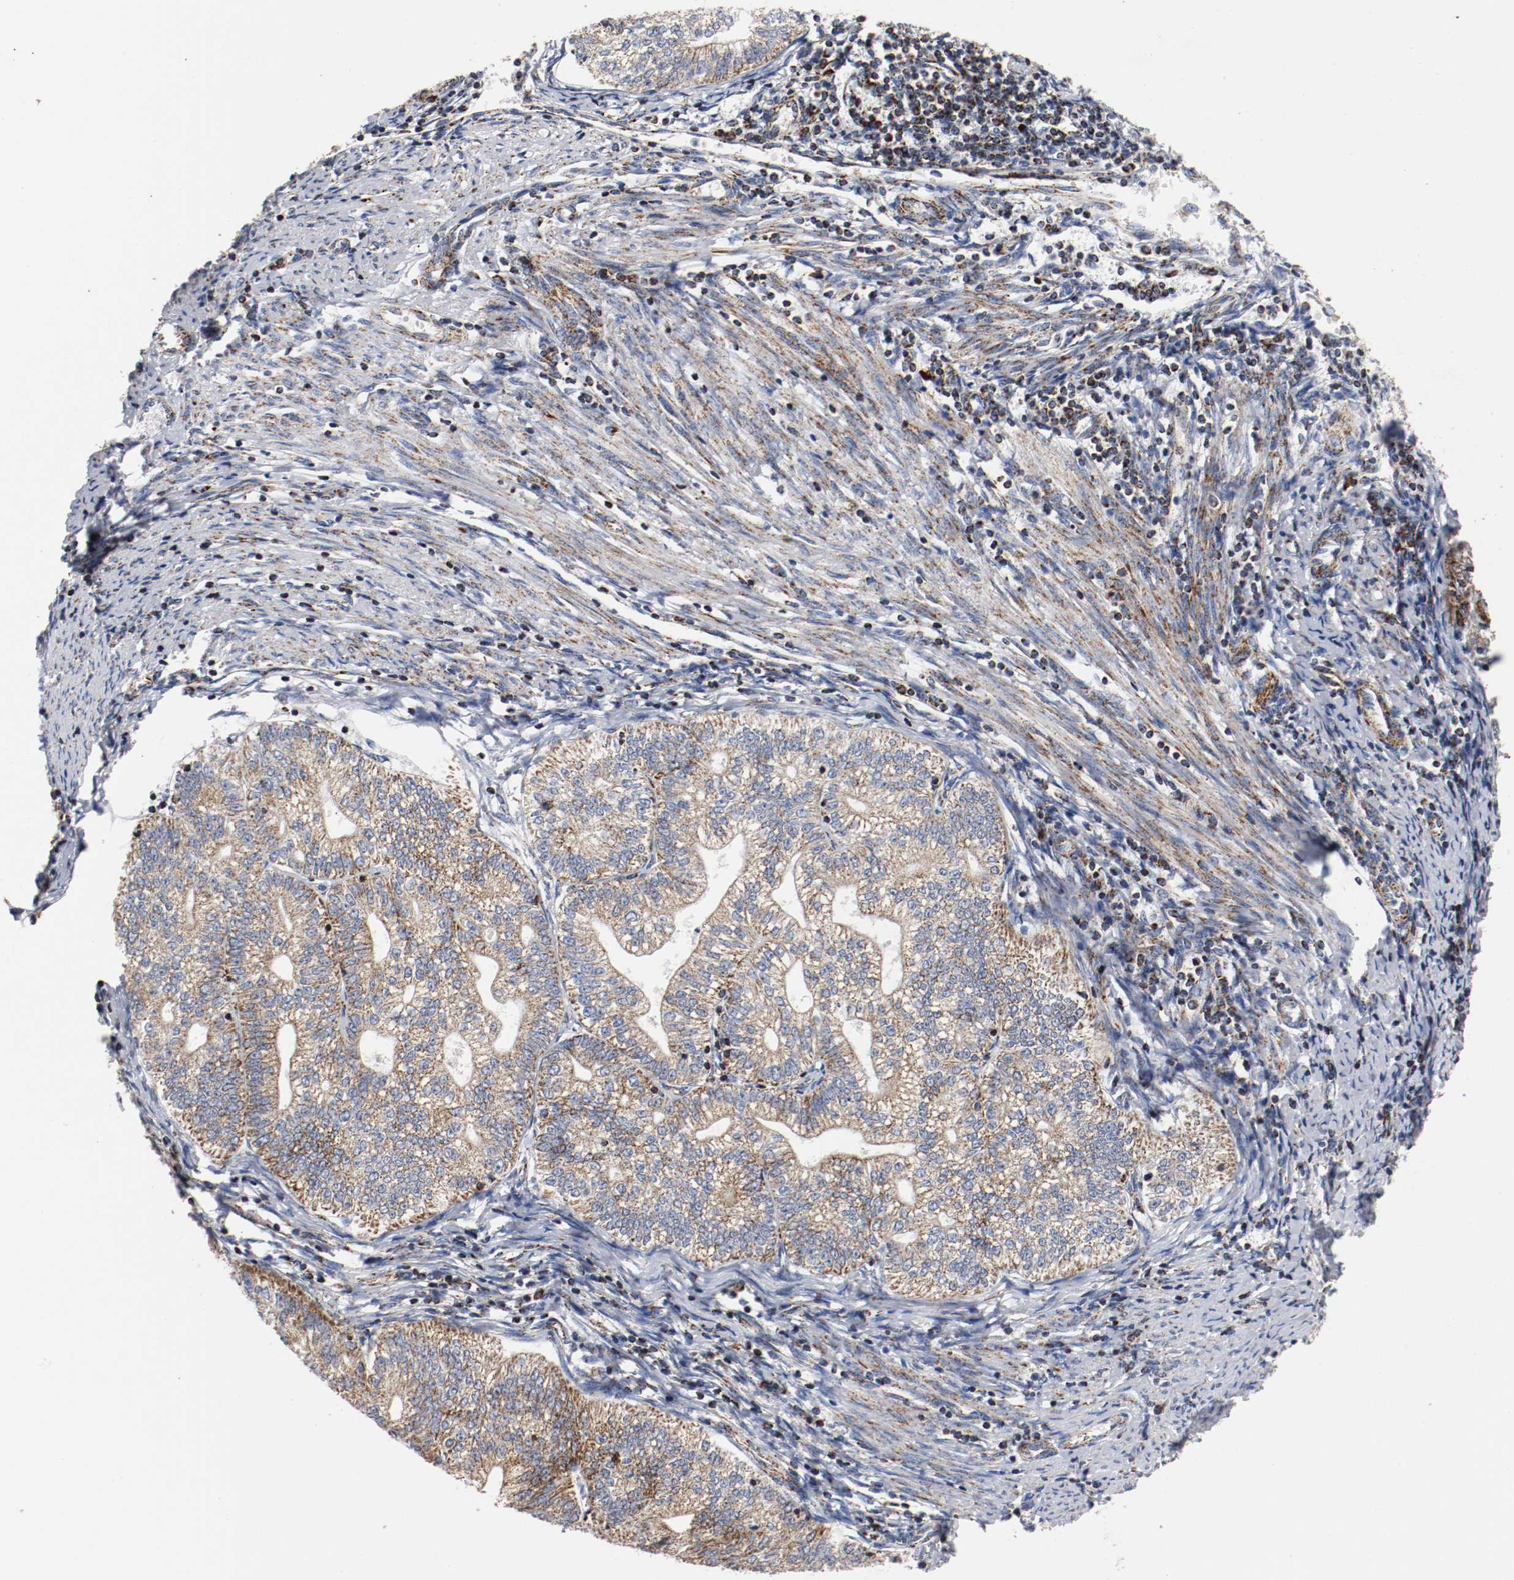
{"staining": {"intensity": "moderate", "quantity": ">75%", "location": "cytoplasmic/membranous"}, "tissue": "endometrial cancer", "cell_type": "Tumor cells", "image_type": "cancer", "snomed": [{"axis": "morphology", "description": "Adenocarcinoma, NOS"}, {"axis": "topography", "description": "Endometrium"}], "caption": "Tumor cells exhibit medium levels of moderate cytoplasmic/membranous expression in about >75% of cells in human endometrial cancer (adenocarcinoma).", "gene": "TUBD1", "patient": {"sex": "female", "age": 69}}